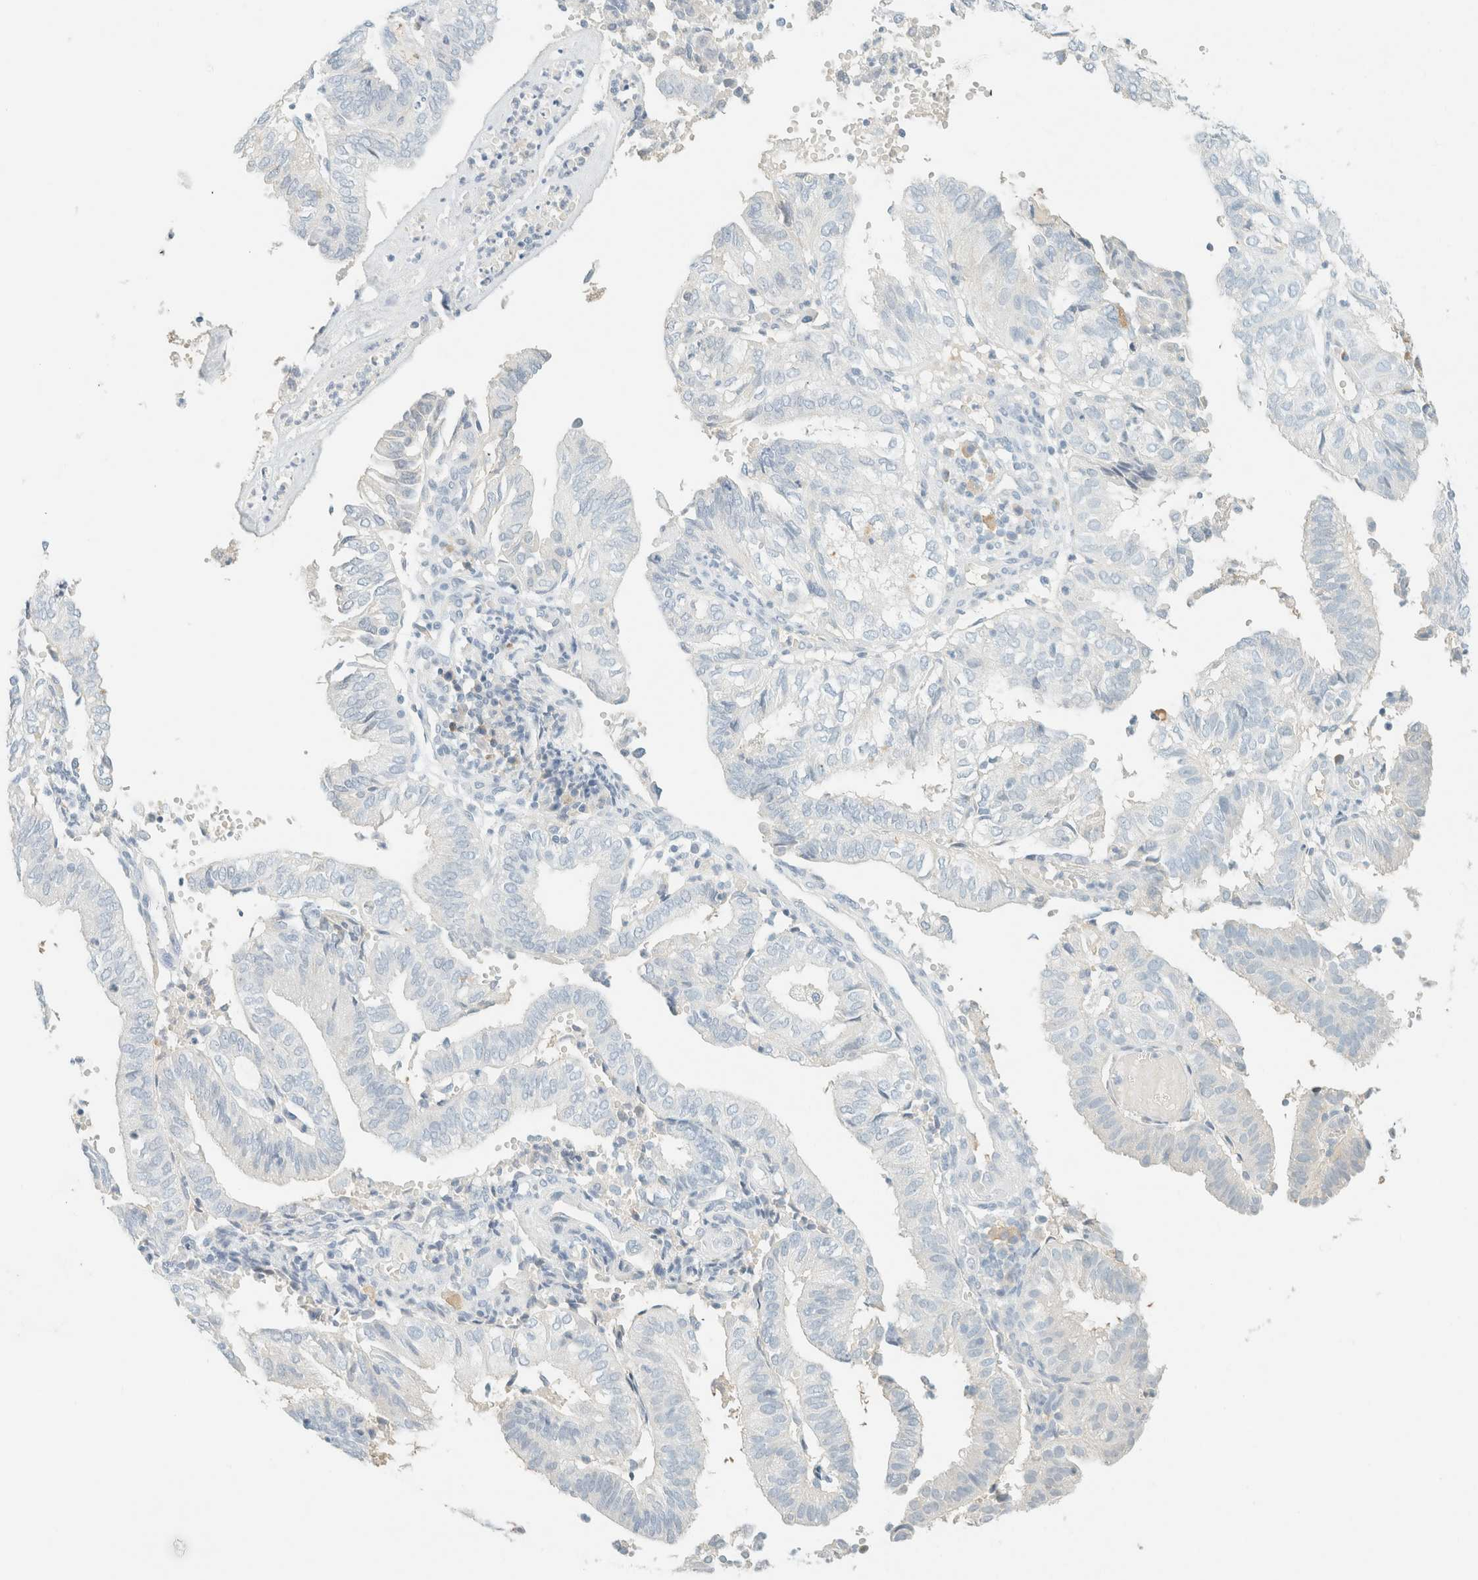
{"staining": {"intensity": "negative", "quantity": "none", "location": "none"}, "tissue": "endometrial cancer", "cell_type": "Tumor cells", "image_type": "cancer", "snomed": [{"axis": "morphology", "description": "Adenocarcinoma, NOS"}, {"axis": "topography", "description": "Uterus"}], "caption": "A micrograph of endometrial cancer (adenocarcinoma) stained for a protein shows no brown staining in tumor cells. (DAB immunohistochemistry, high magnification).", "gene": "GPA33", "patient": {"sex": "female", "age": 60}}